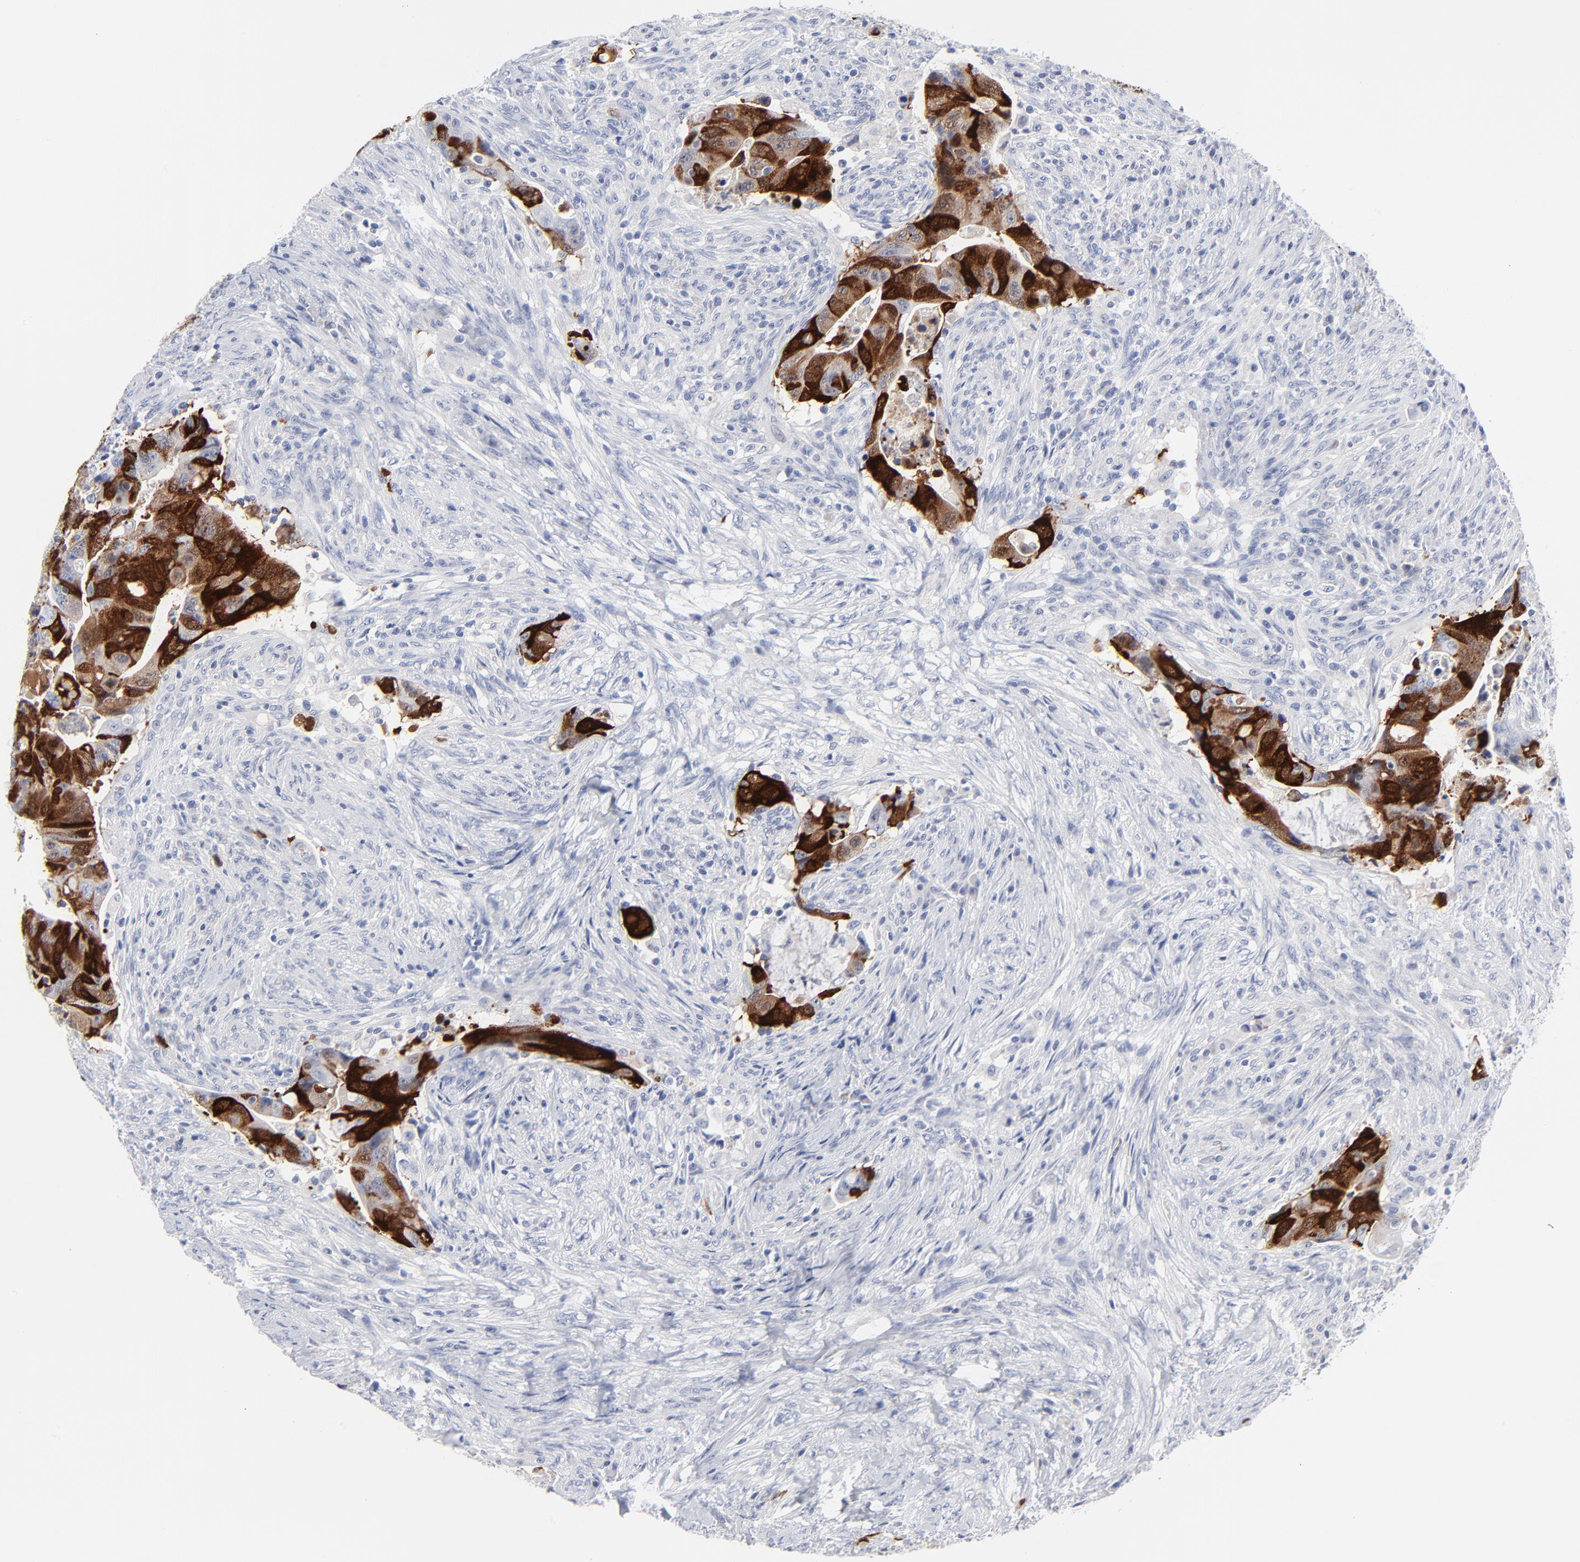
{"staining": {"intensity": "strong", "quantity": ">75%", "location": "cytoplasmic/membranous,nuclear"}, "tissue": "colorectal cancer", "cell_type": "Tumor cells", "image_type": "cancer", "snomed": [{"axis": "morphology", "description": "Adenocarcinoma, NOS"}, {"axis": "topography", "description": "Rectum"}], "caption": "This micrograph displays immunohistochemistry staining of adenocarcinoma (colorectal), with high strong cytoplasmic/membranous and nuclear positivity in approximately >75% of tumor cells.", "gene": "CDK1", "patient": {"sex": "female", "age": 71}}